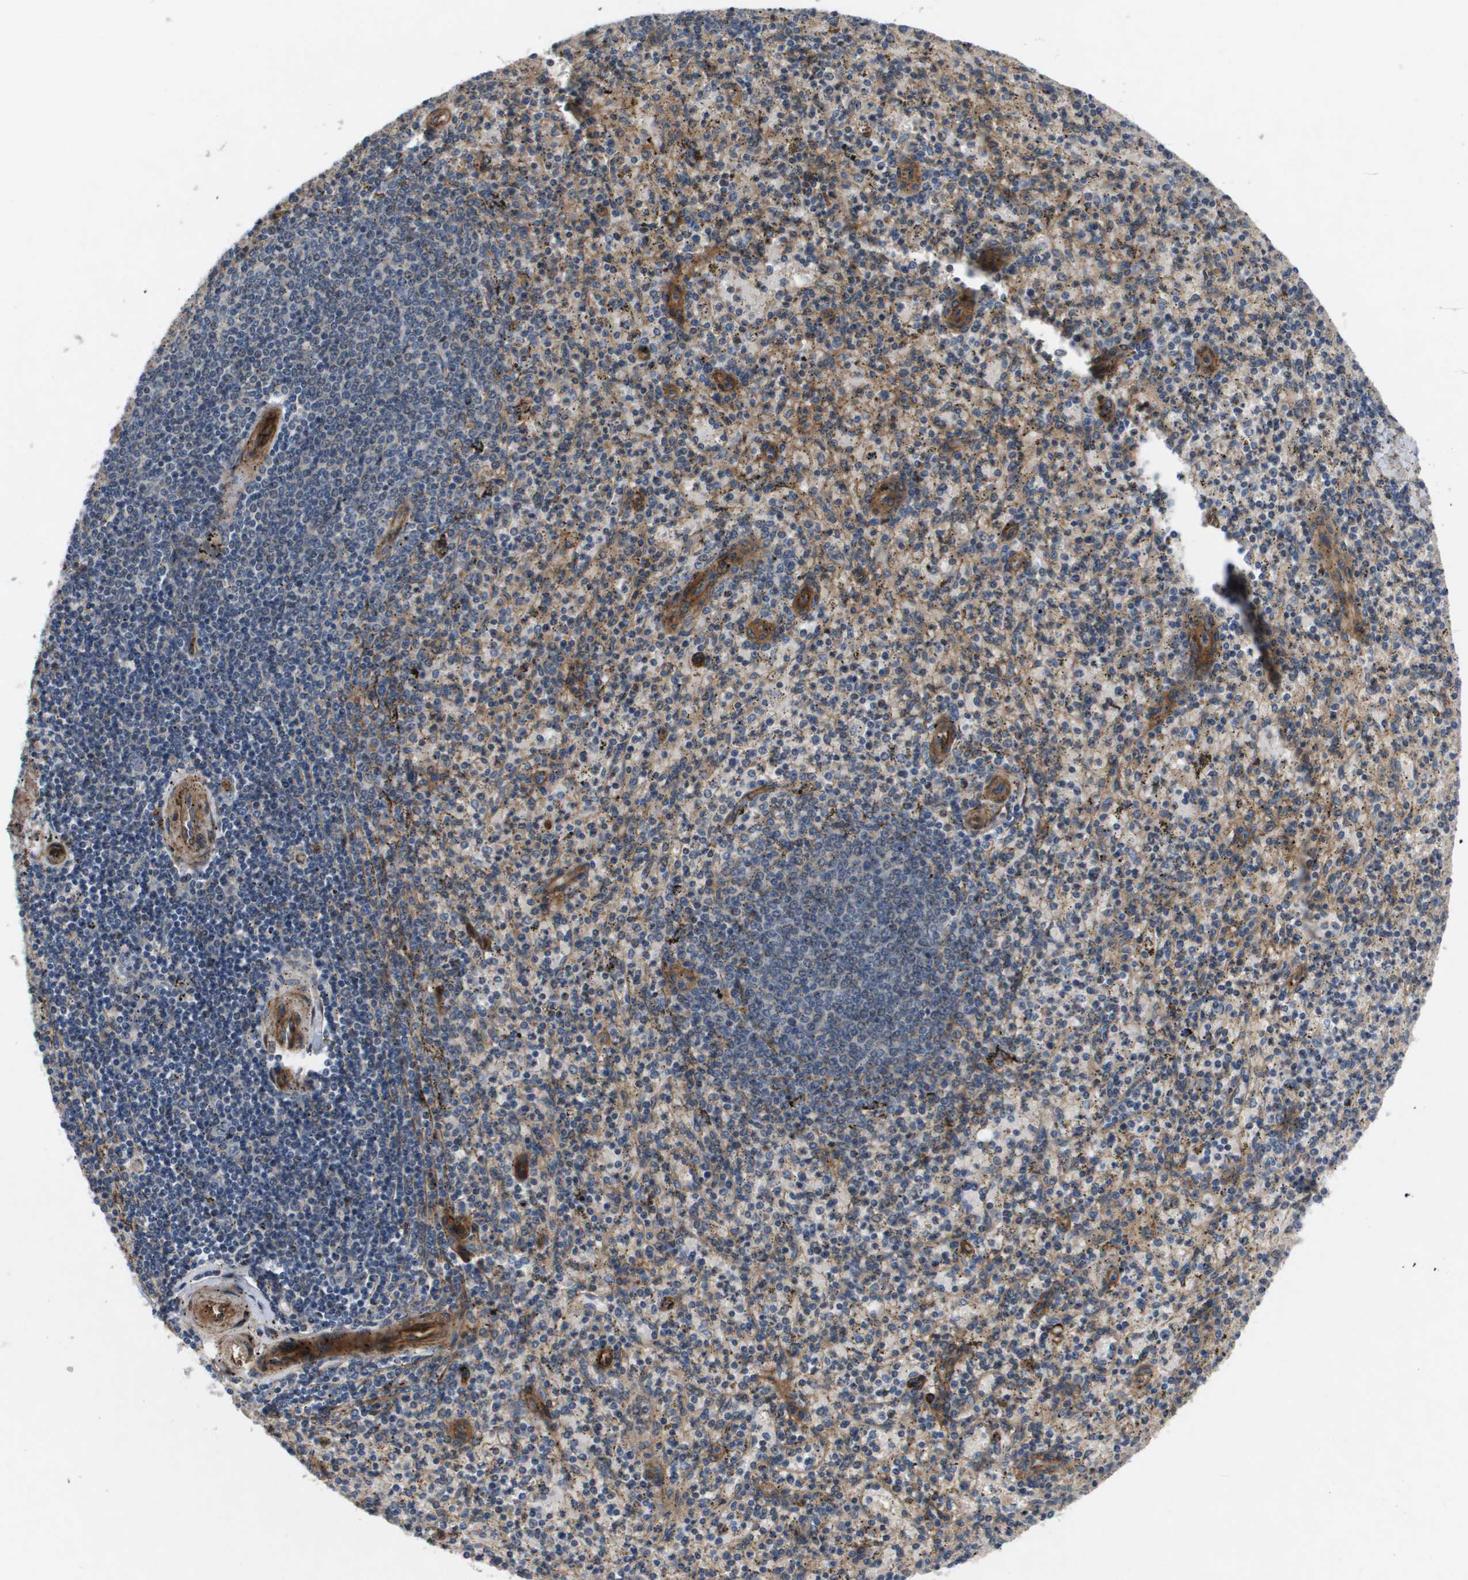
{"staining": {"intensity": "moderate", "quantity": "25%-75%", "location": "cytoplasmic/membranous"}, "tissue": "spleen", "cell_type": "Cells in red pulp", "image_type": "normal", "snomed": [{"axis": "morphology", "description": "Normal tissue, NOS"}, {"axis": "topography", "description": "Spleen"}], "caption": "Immunohistochemical staining of unremarkable human spleen displays medium levels of moderate cytoplasmic/membranous positivity in approximately 25%-75% of cells in red pulp. The protein is shown in brown color, while the nuclei are stained blue.", "gene": "ENTPD2", "patient": {"sex": "male", "age": 72}}